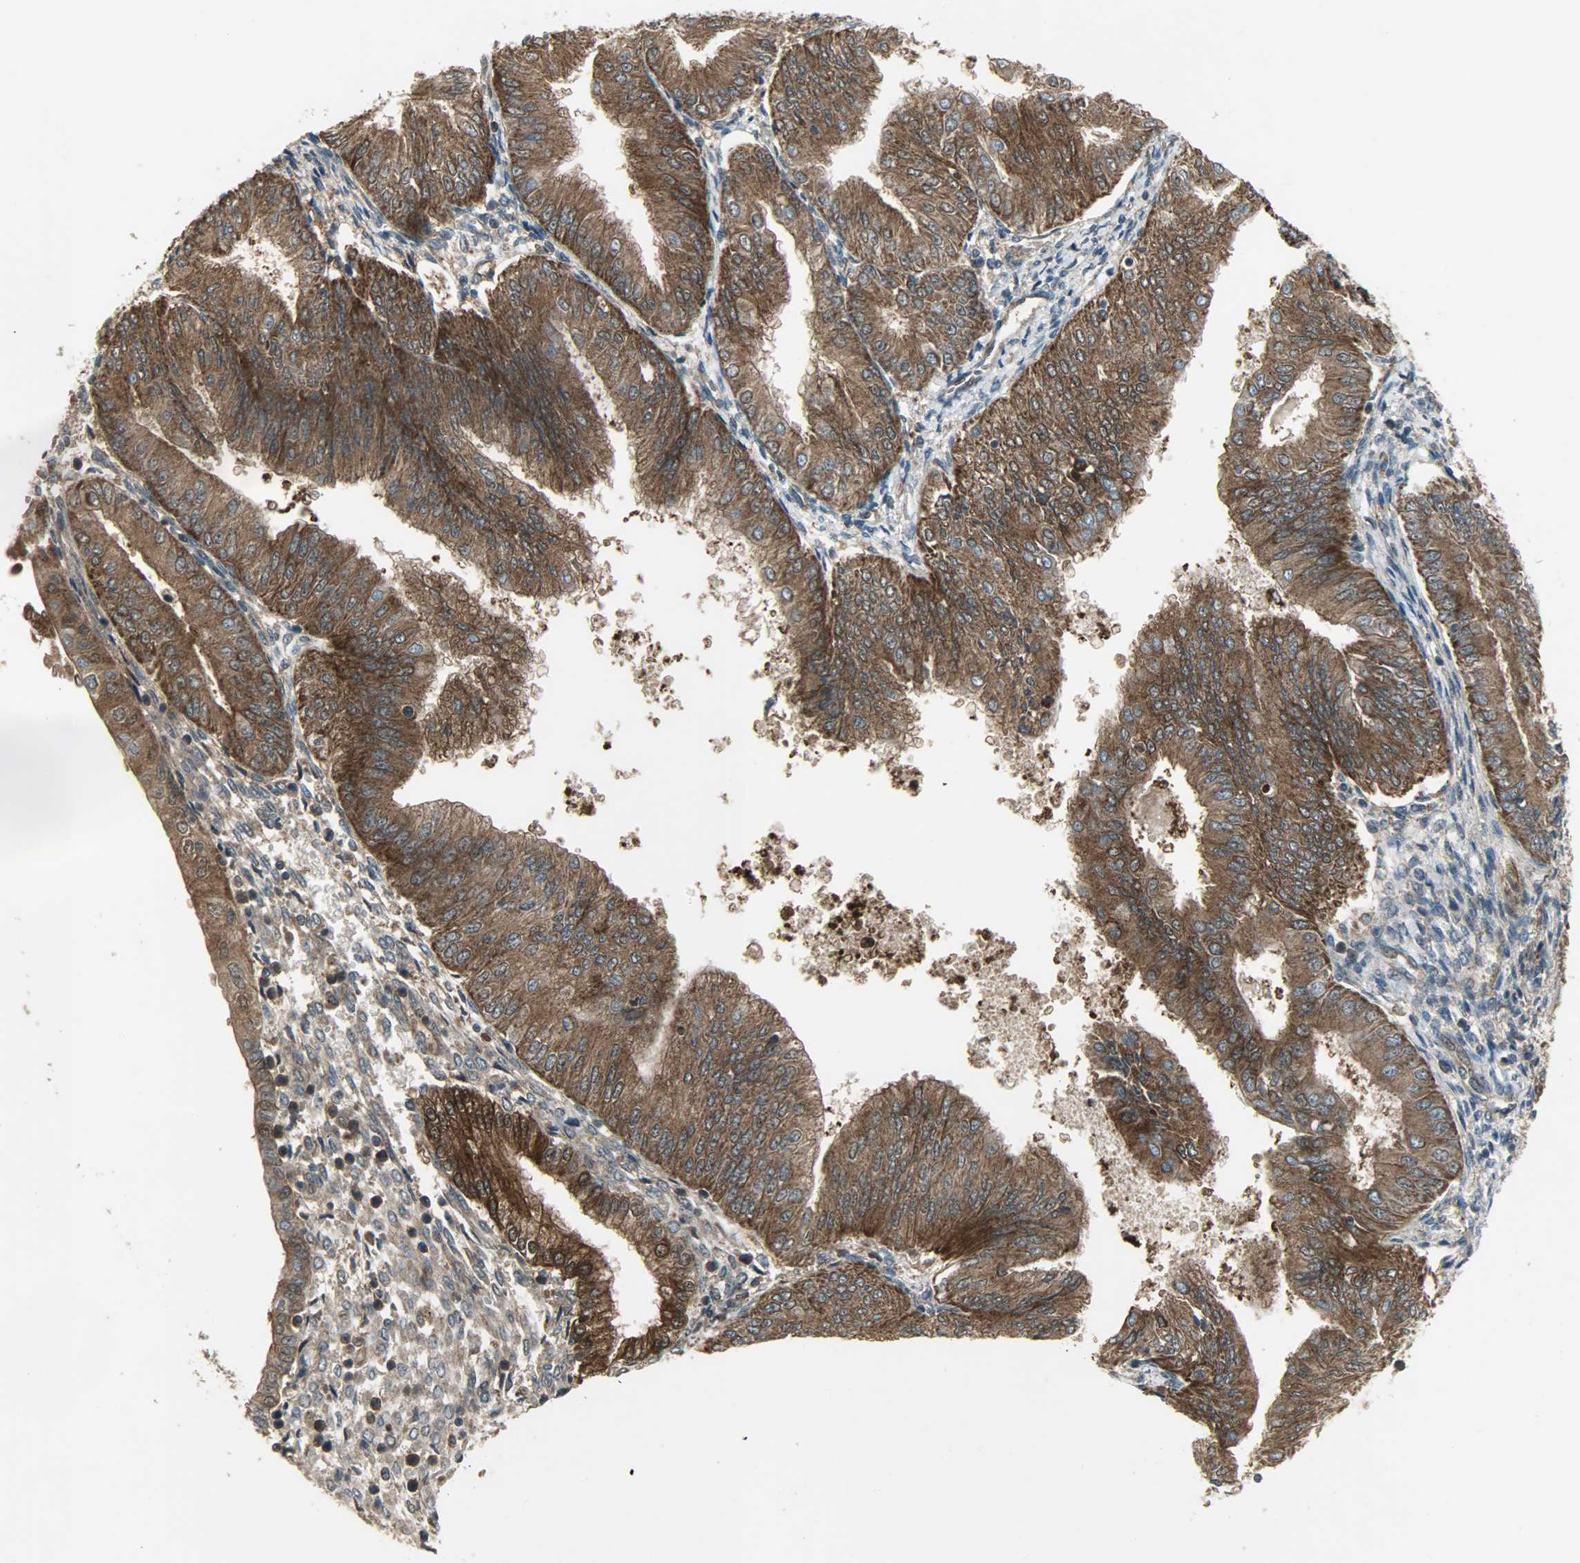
{"staining": {"intensity": "strong", "quantity": ">75%", "location": "cytoplasmic/membranous"}, "tissue": "endometrial cancer", "cell_type": "Tumor cells", "image_type": "cancer", "snomed": [{"axis": "morphology", "description": "Adenocarcinoma, NOS"}, {"axis": "topography", "description": "Endometrium"}], "caption": "Tumor cells reveal strong cytoplasmic/membranous staining in about >75% of cells in endometrial cancer (adenocarcinoma). The staining was performed using DAB, with brown indicating positive protein expression. Nuclei are stained blue with hematoxylin.", "gene": "AMT", "patient": {"sex": "female", "age": 53}}